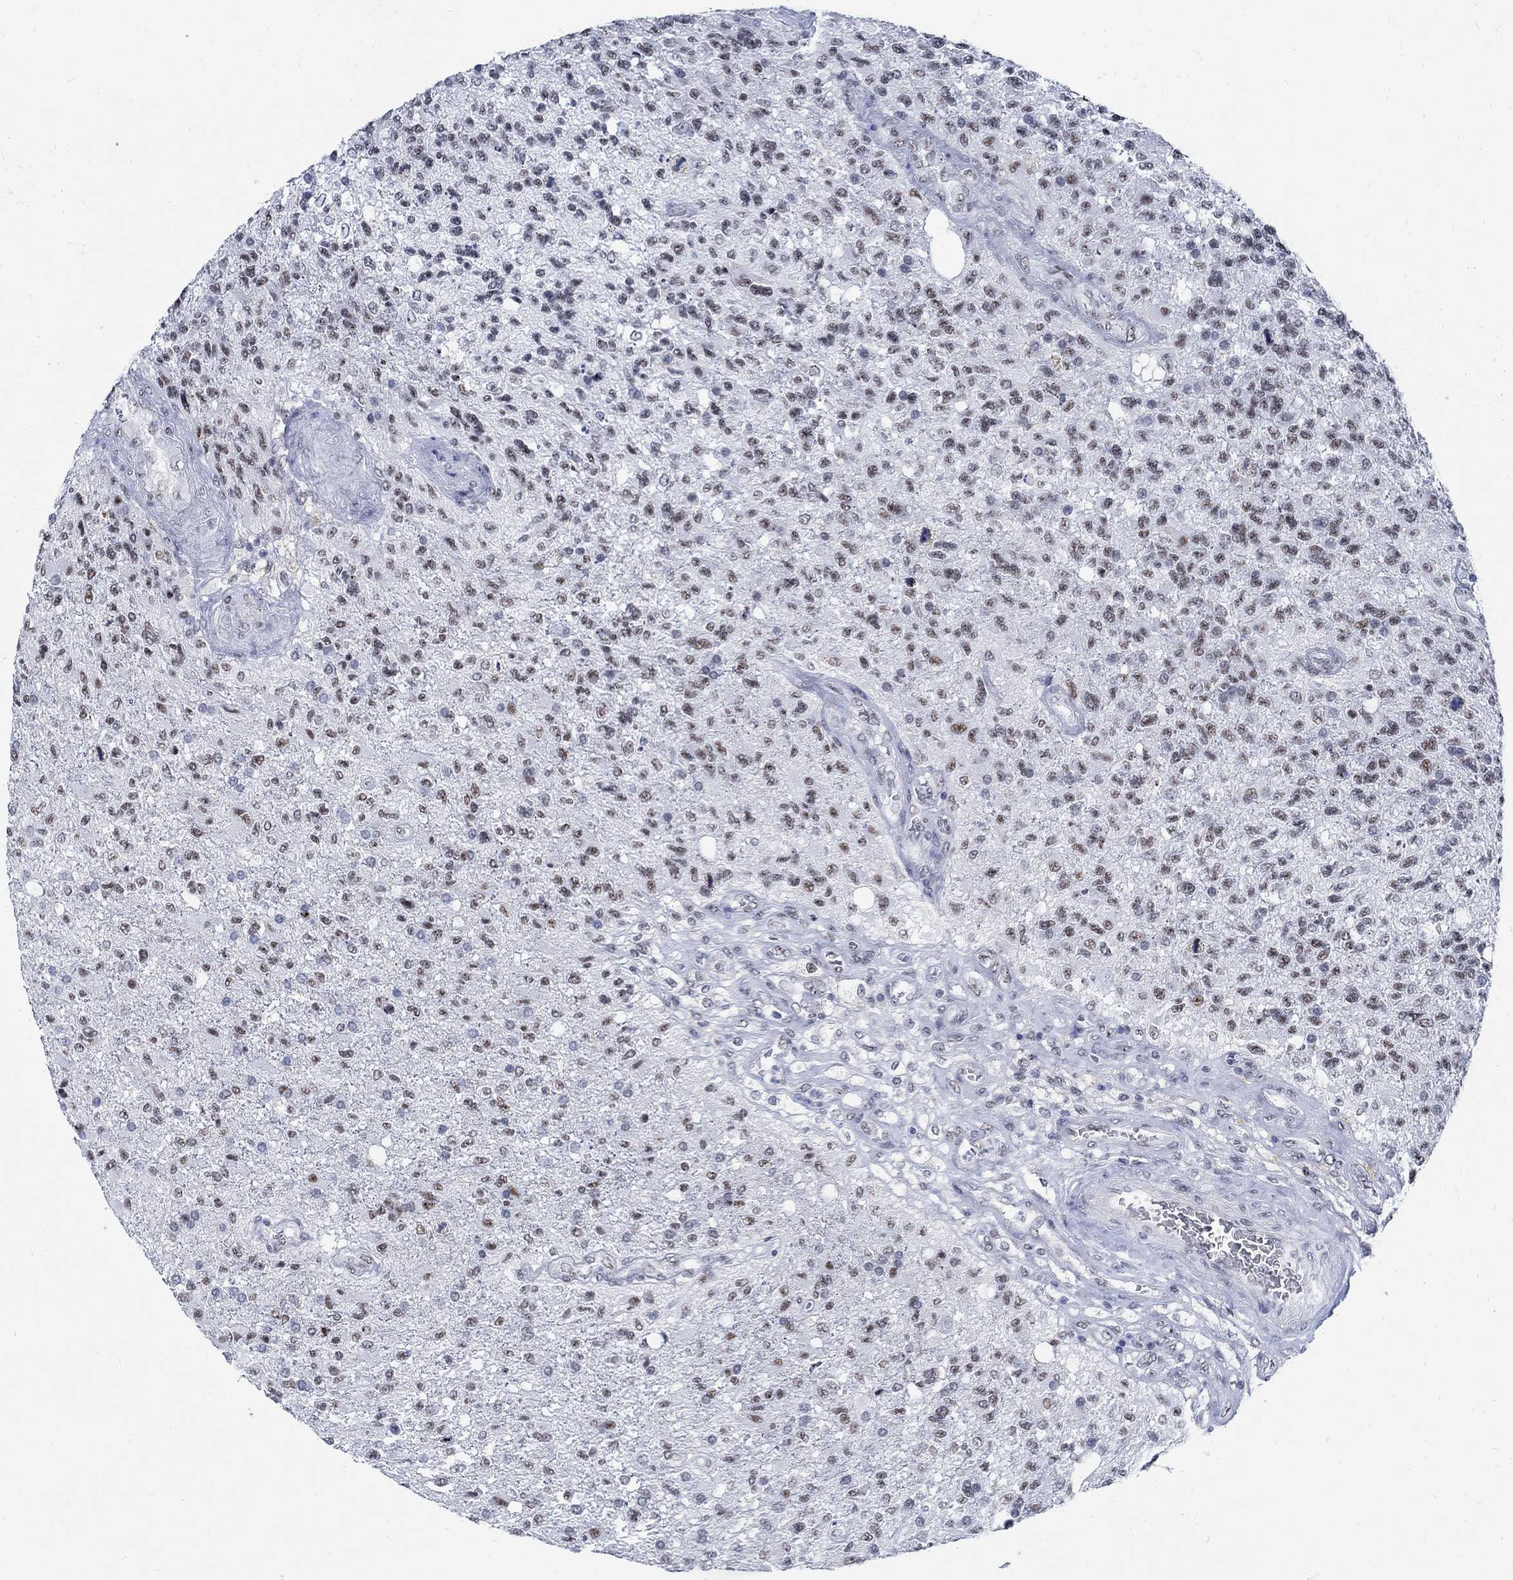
{"staining": {"intensity": "weak", "quantity": "25%-75%", "location": "nuclear"}, "tissue": "glioma", "cell_type": "Tumor cells", "image_type": "cancer", "snomed": [{"axis": "morphology", "description": "Glioma, malignant, High grade"}, {"axis": "topography", "description": "Brain"}], "caption": "About 25%-75% of tumor cells in glioma demonstrate weak nuclear protein expression as visualized by brown immunohistochemical staining.", "gene": "DLK1", "patient": {"sex": "male", "age": 56}}